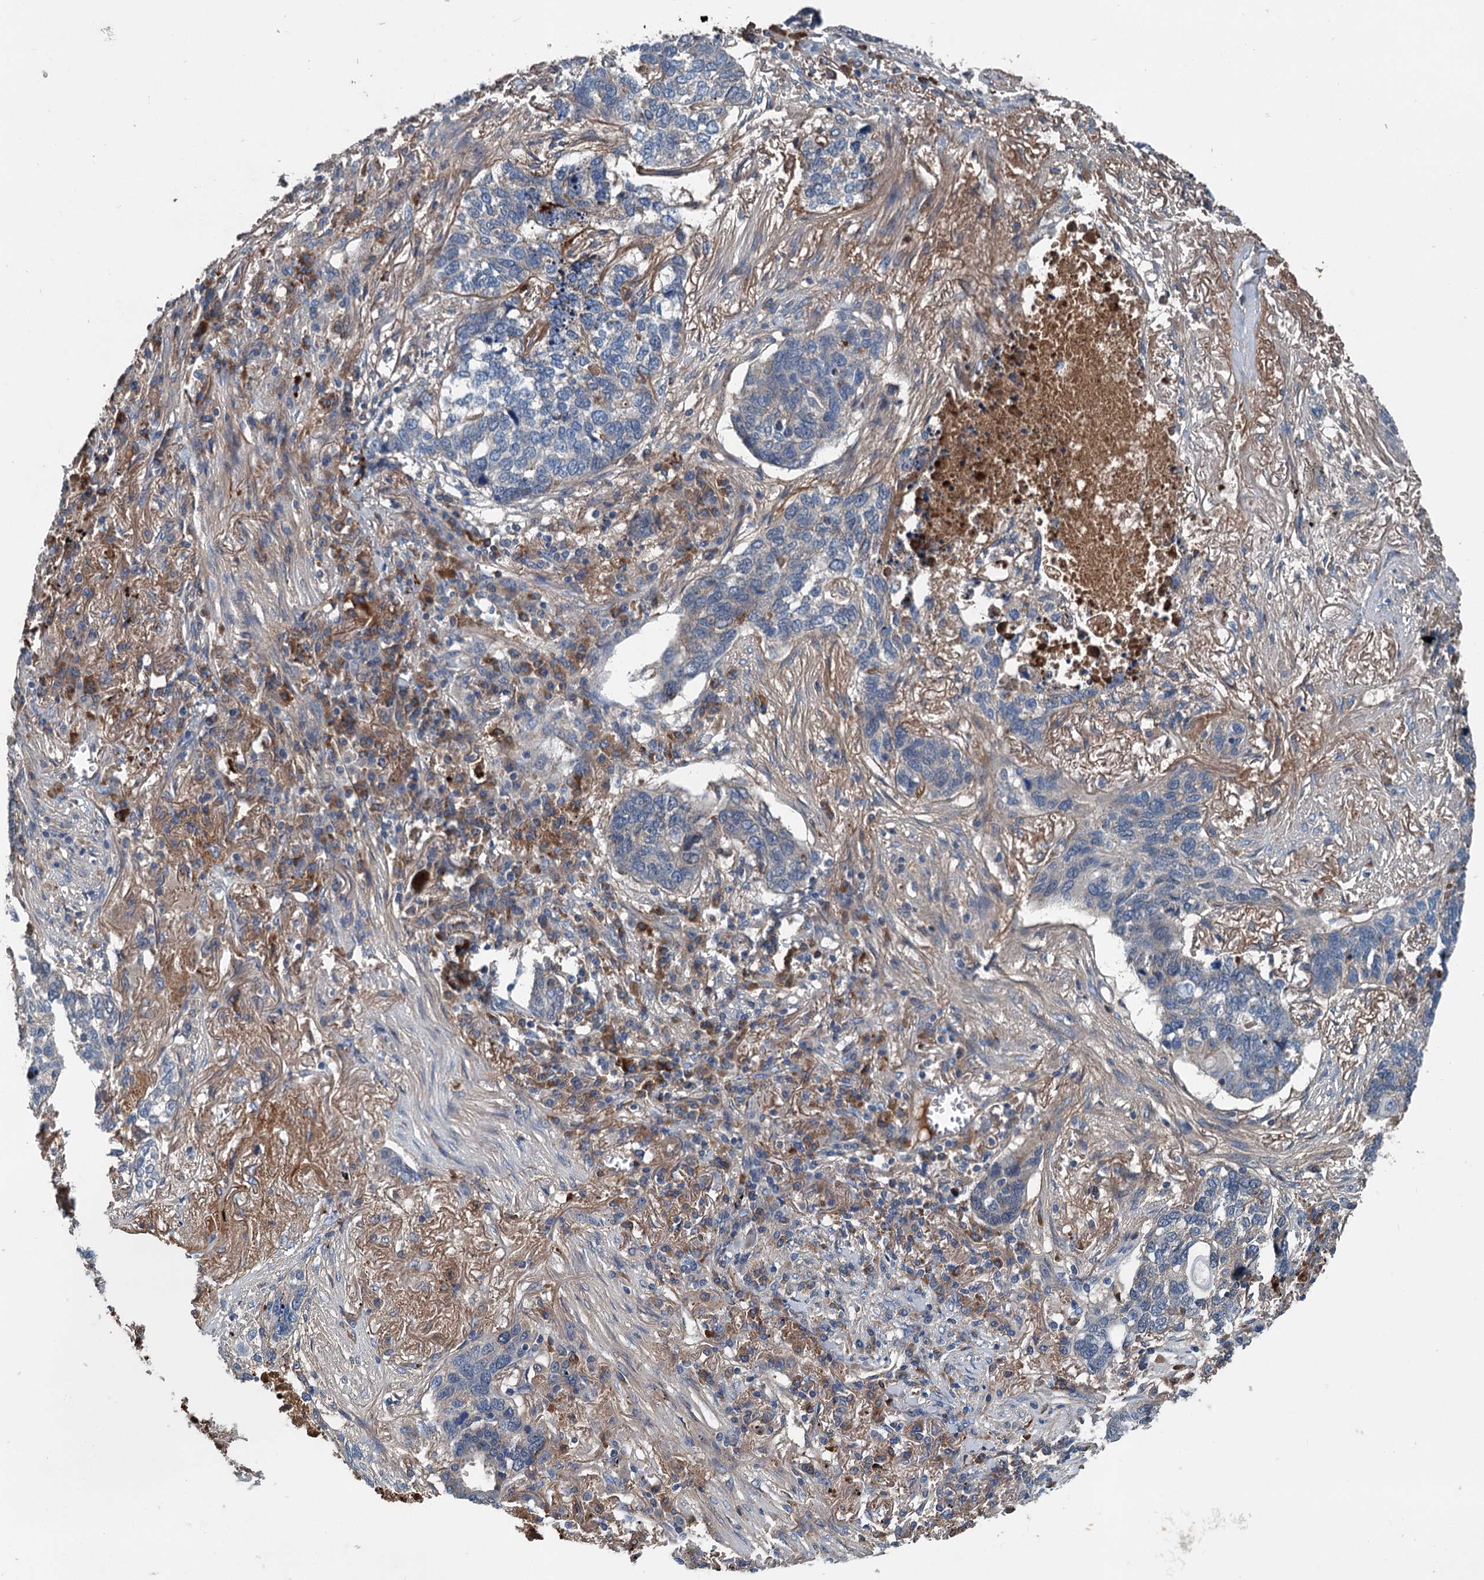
{"staining": {"intensity": "negative", "quantity": "none", "location": "none"}, "tissue": "lung cancer", "cell_type": "Tumor cells", "image_type": "cancer", "snomed": [{"axis": "morphology", "description": "Squamous cell carcinoma, NOS"}, {"axis": "topography", "description": "Lung"}], "caption": "This is an IHC photomicrograph of human squamous cell carcinoma (lung). There is no expression in tumor cells.", "gene": "PDSS1", "patient": {"sex": "female", "age": 63}}